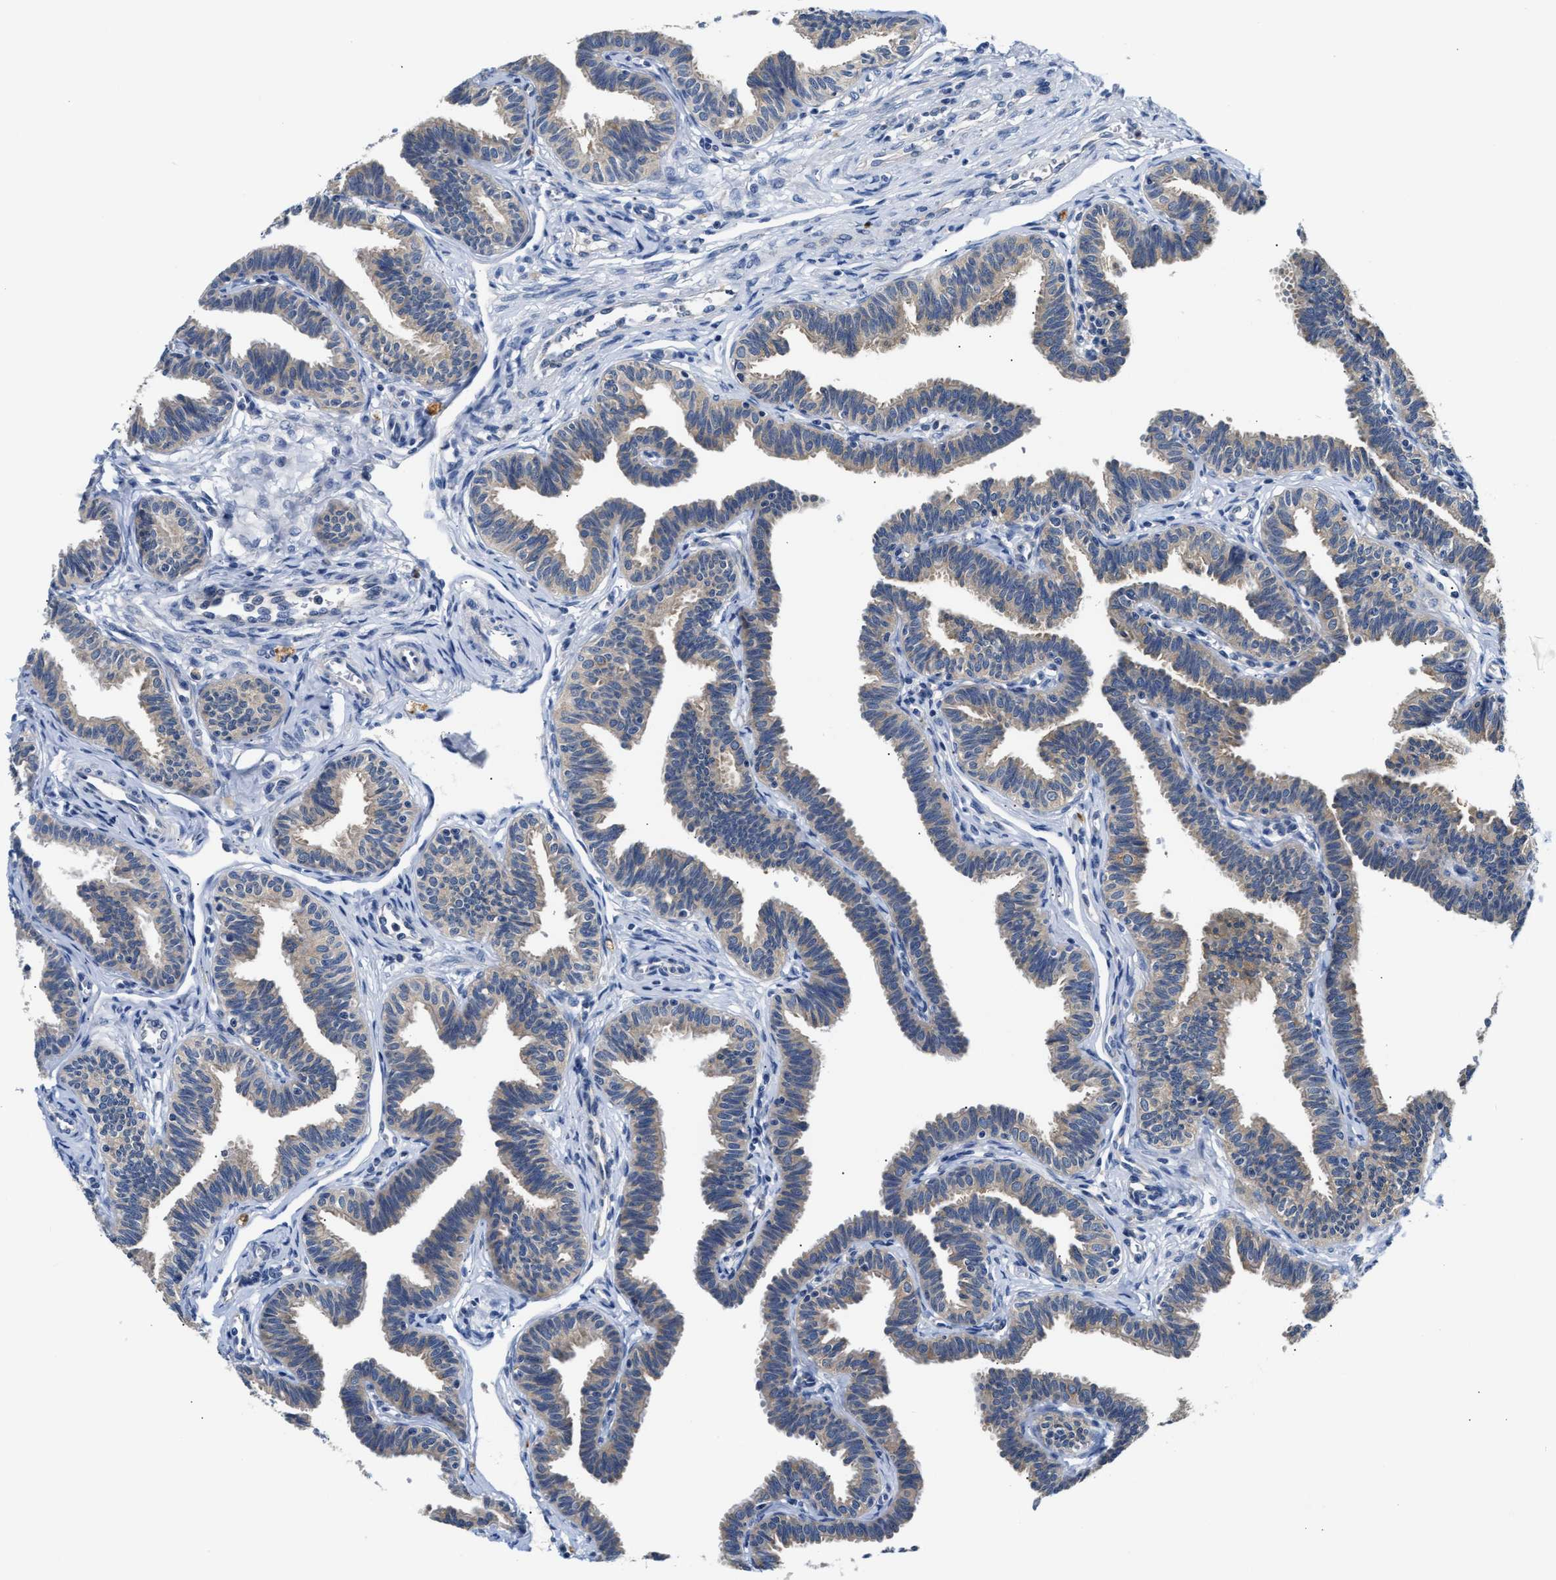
{"staining": {"intensity": "weak", "quantity": "<25%", "location": "cytoplasmic/membranous"}, "tissue": "fallopian tube", "cell_type": "Glandular cells", "image_type": "normal", "snomed": [{"axis": "morphology", "description": "Normal tissue, NOS"}, {"axis": "topography", "description": "Fallopian tube"}, {"axis": "topography", "description": "Ovary"}], "caption": "High power microscopy micrograph of an IHC image of unremarkable fallopian tube, revealing no significant positivity in glandular cells. Nuclei are stained in blue.", "gene": "FAM185A", "patient": {"sex": "female", "age": 23}}